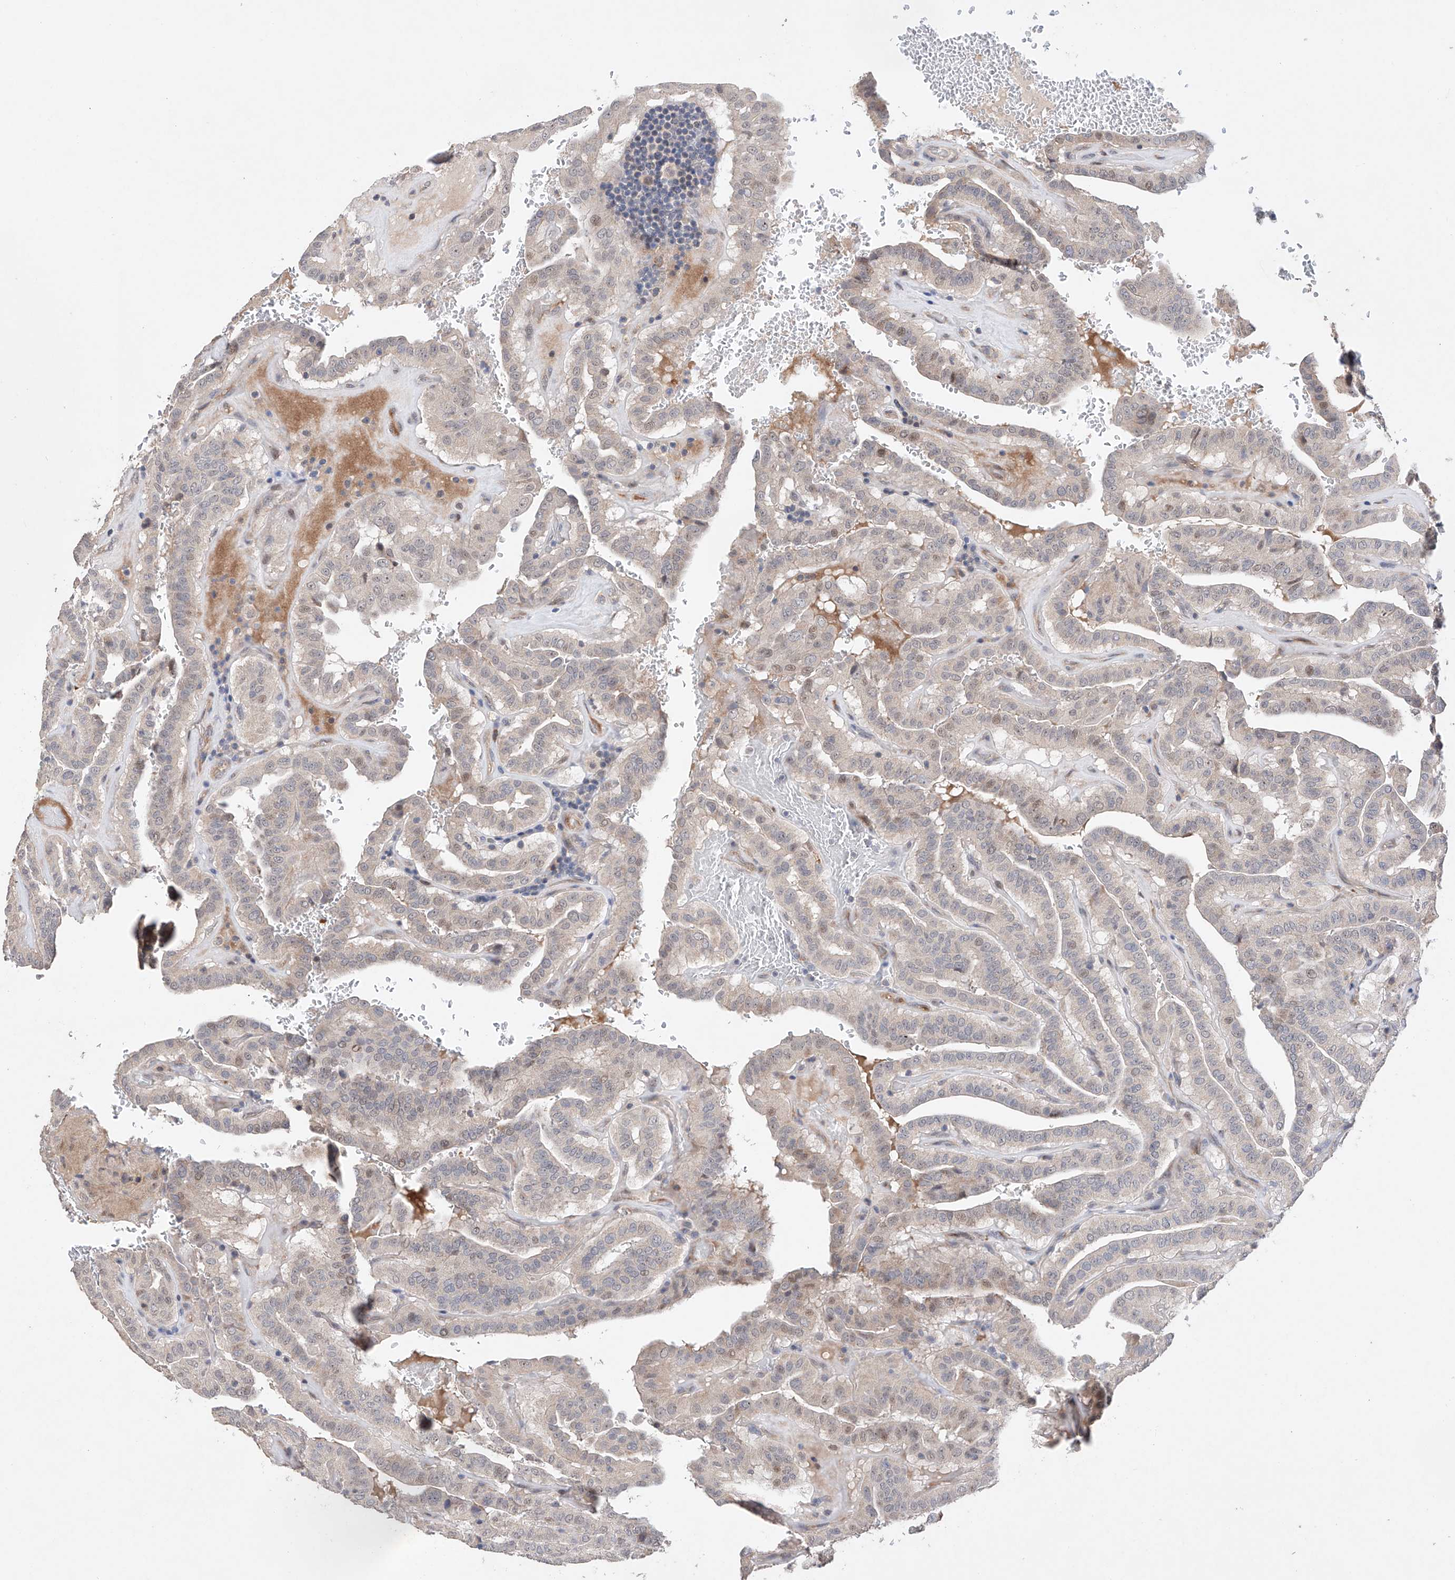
{"staining": {"intensity": "weak", "quantity": "<25%", "location": "cytoplasmic/membranous,nuclear"}, "tissue": "thyroid cancer", "cell_type": "Tumor cells", "image_type": "cancer", "snomed": [{"axis": "morphology", "description": "Papillary adenocarcinoma, NOS"}, {"axis": "topography", "description": "Thyroid gland"}], "caption": "Immunohistochemical staining of human thyroid cancer reveals no significant expression in tumor cells.", "gene": "AFG1L", "patient": {"sex": "male", "age": 77}}